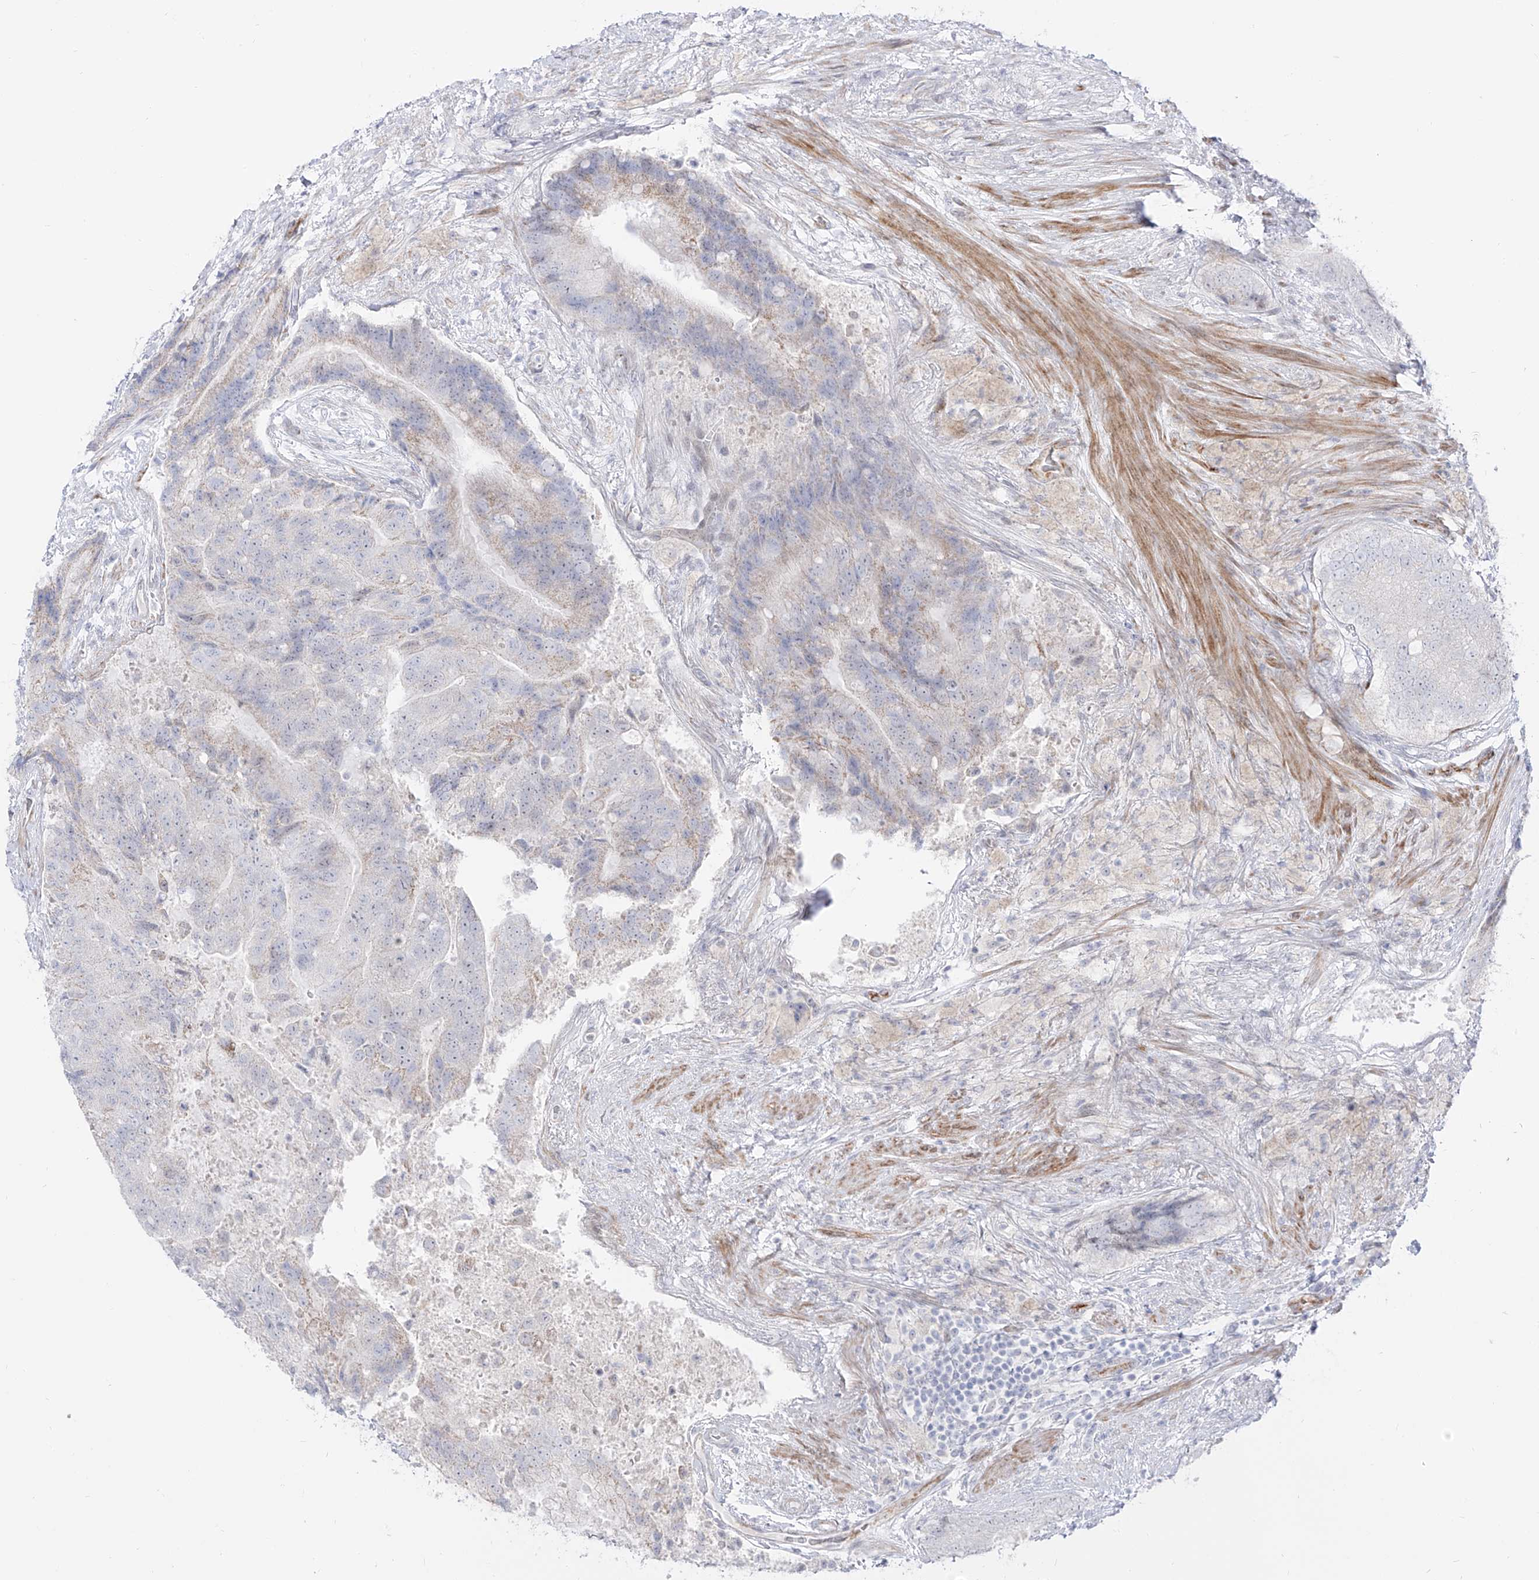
{"staining": {"intensity": "negative", "quantity": "none", "location": "none"}, "tissue": "prostate cancer", "cell_type": "Tumor cells", "image_type": "cancer", "snomed": [{"axis": "morphology", "description": "Adenocarcinoma, High grade"}, {"axis": "topography", "description": "Prostate"}], "caption": "Photomicrograph shows no significant protein staining in tumor cells of prostate cancer (adenocarcinoma (high-grade)).", "gene": "ZNF180", "patient": {"sex": "male", "age": 70}}